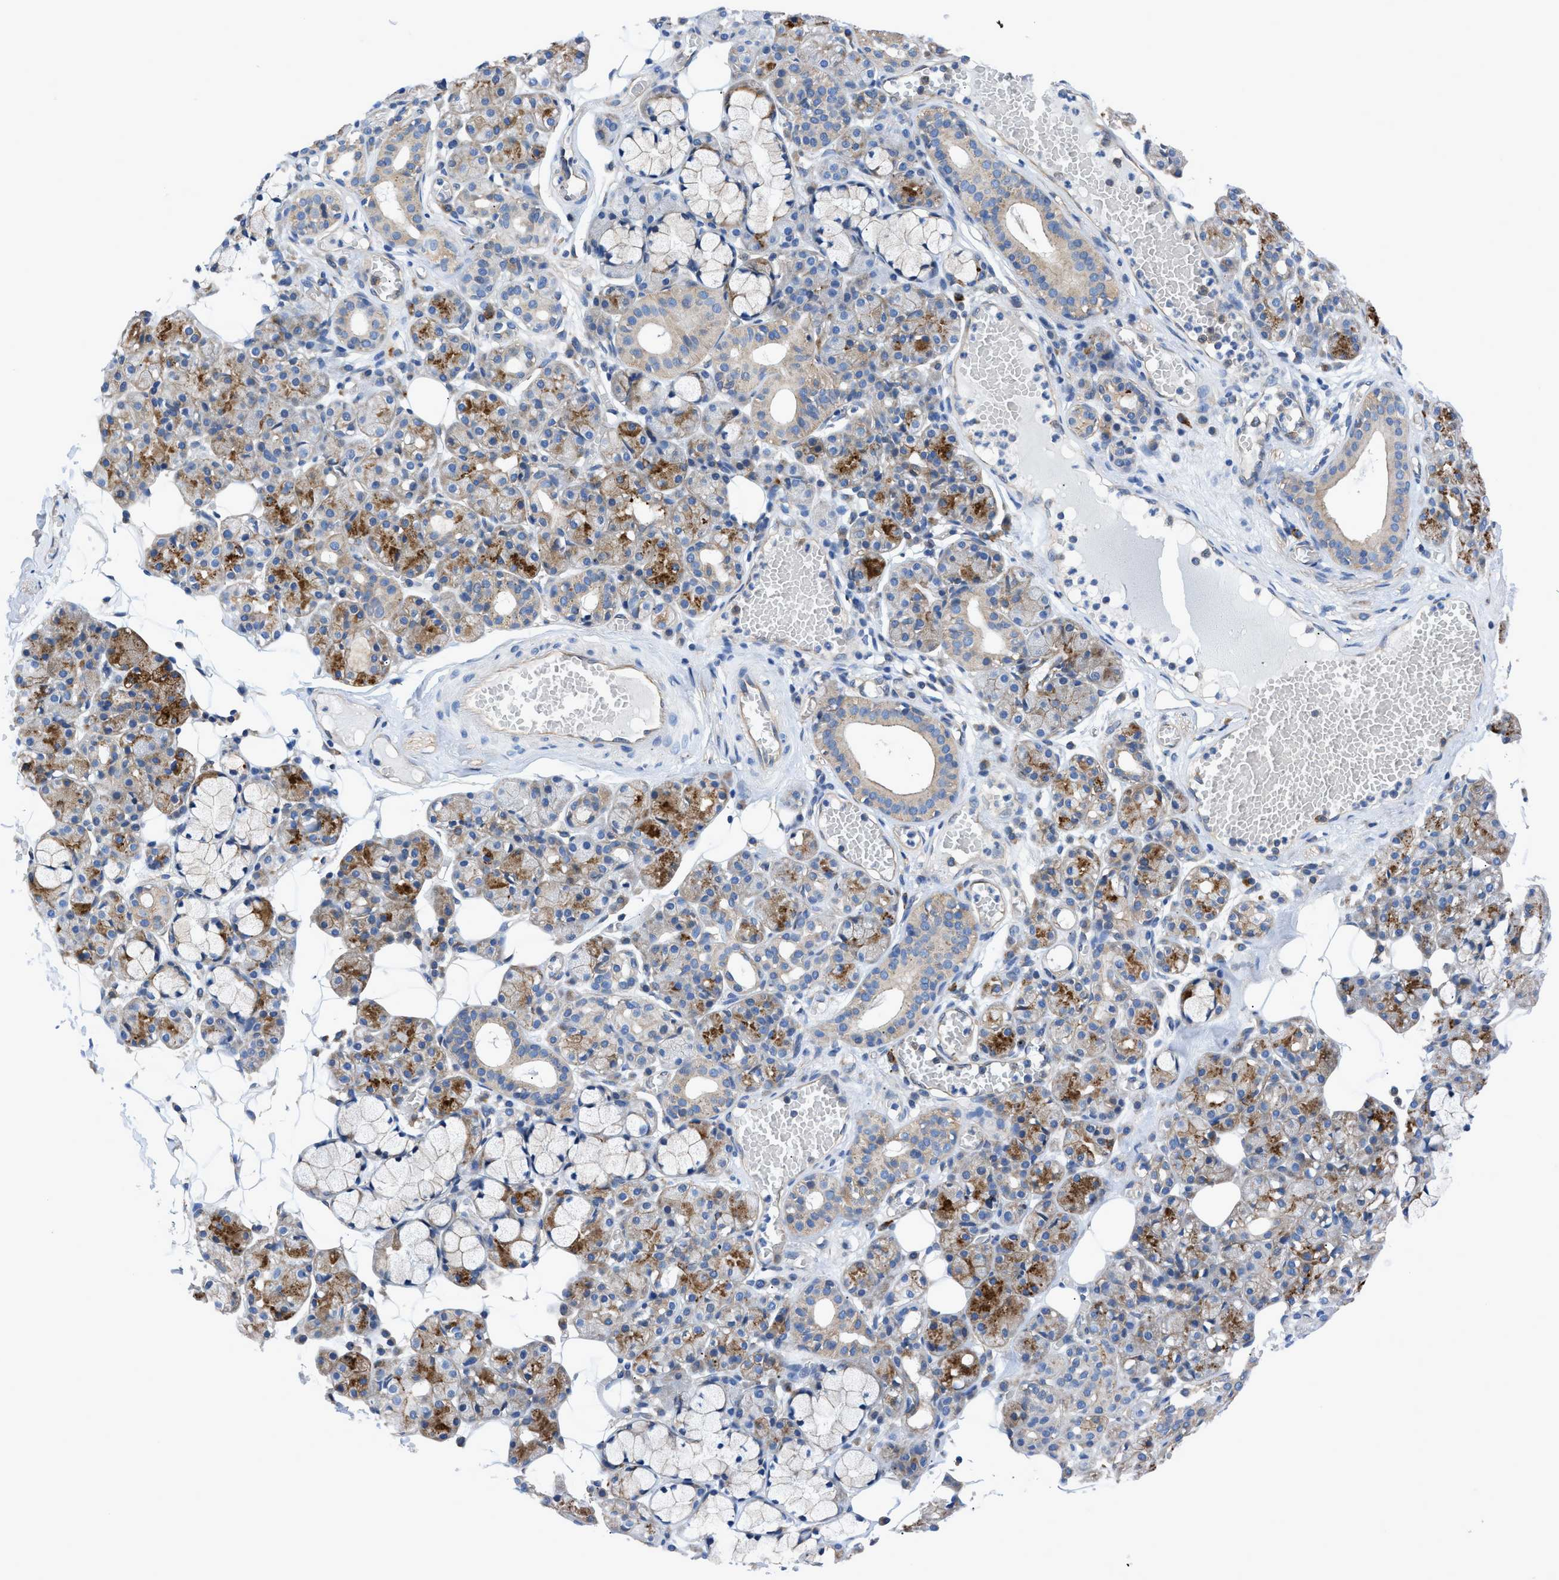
{"staining": {"intensity": "moderate", "quantity": "25%-75%", "location": "cytoplasmic/membranous"}, "tissue": "salivary gland", "cell_type": "Glandular cells", "image_type": "normal", "snomed": [{"axis": "morphology", "description": "Normal tissue, NOS"}, {"axis": "topography", "description": "Salivary gland"}], "caption": "Immunohistochemical staining of unremarkable human salivary gland exhibits 25%-75% levels of moderate cytoplasmic/membranous protein expression in approximately 25%-75% of glandular cells.", "gene": "DMAC1", "patient": {"sex": "male", "age": 63}}